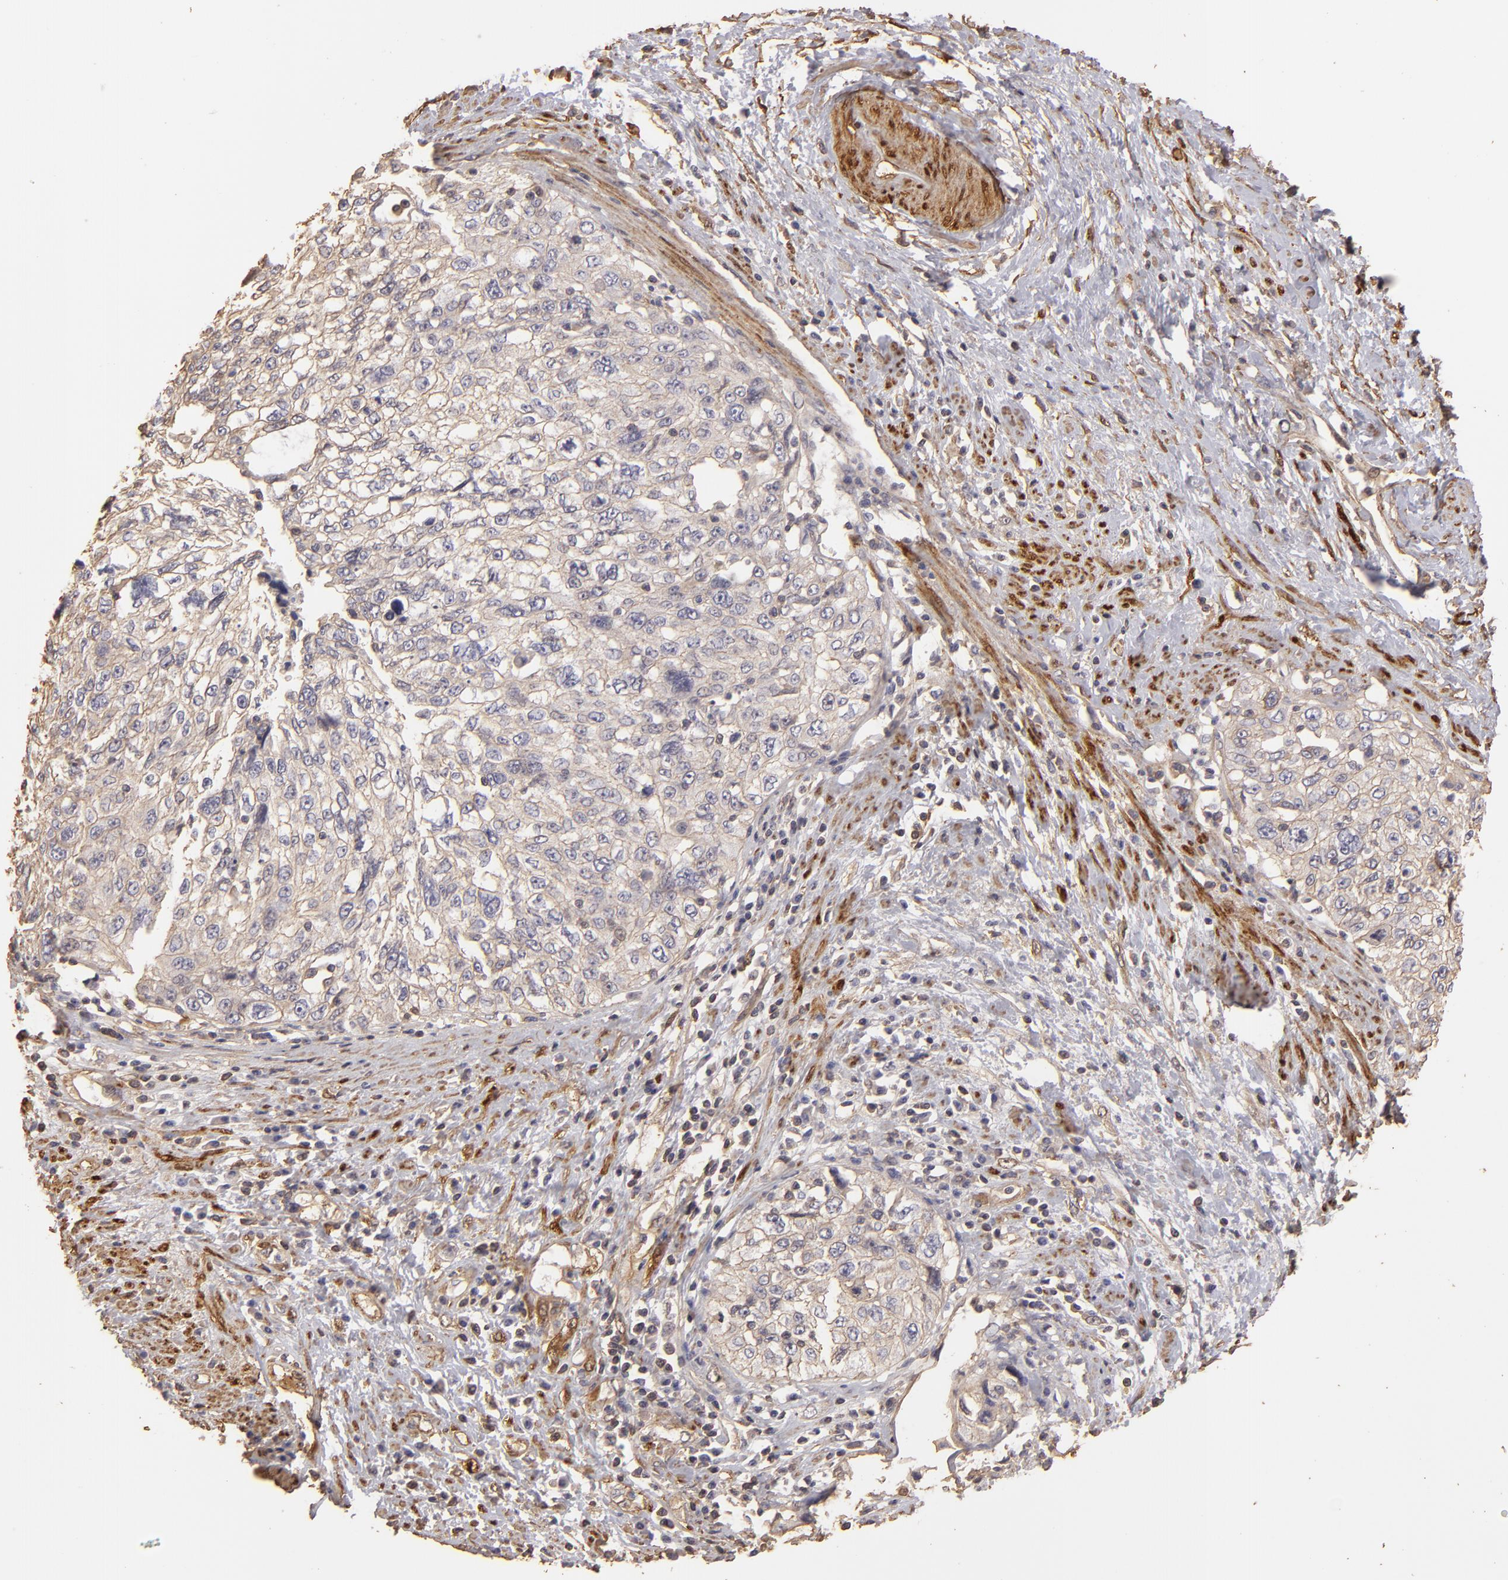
{"staining": {"intensity": "weak", "quantity": ">75%", "location": "cytoplasmic/membranous"}, "tissue": "cervical cancer", "cell_type": "Tumor cells", "image_type": "cancer", "snomed": [{"axis": "morphology", "description": "Squamous cell carcinoma, NOS"}, {"axis": "topography", "description": "Cervix"}], "caption": "Weak cytoplasmic/membranous positivity for a protein is appreciated in approximately >75% of tumor cells of cervical squamous cell carcinoma using immunohistochemistry (IHC).", "gene": "HSPB6", "patient": {"sex": "female", "age": 57}}